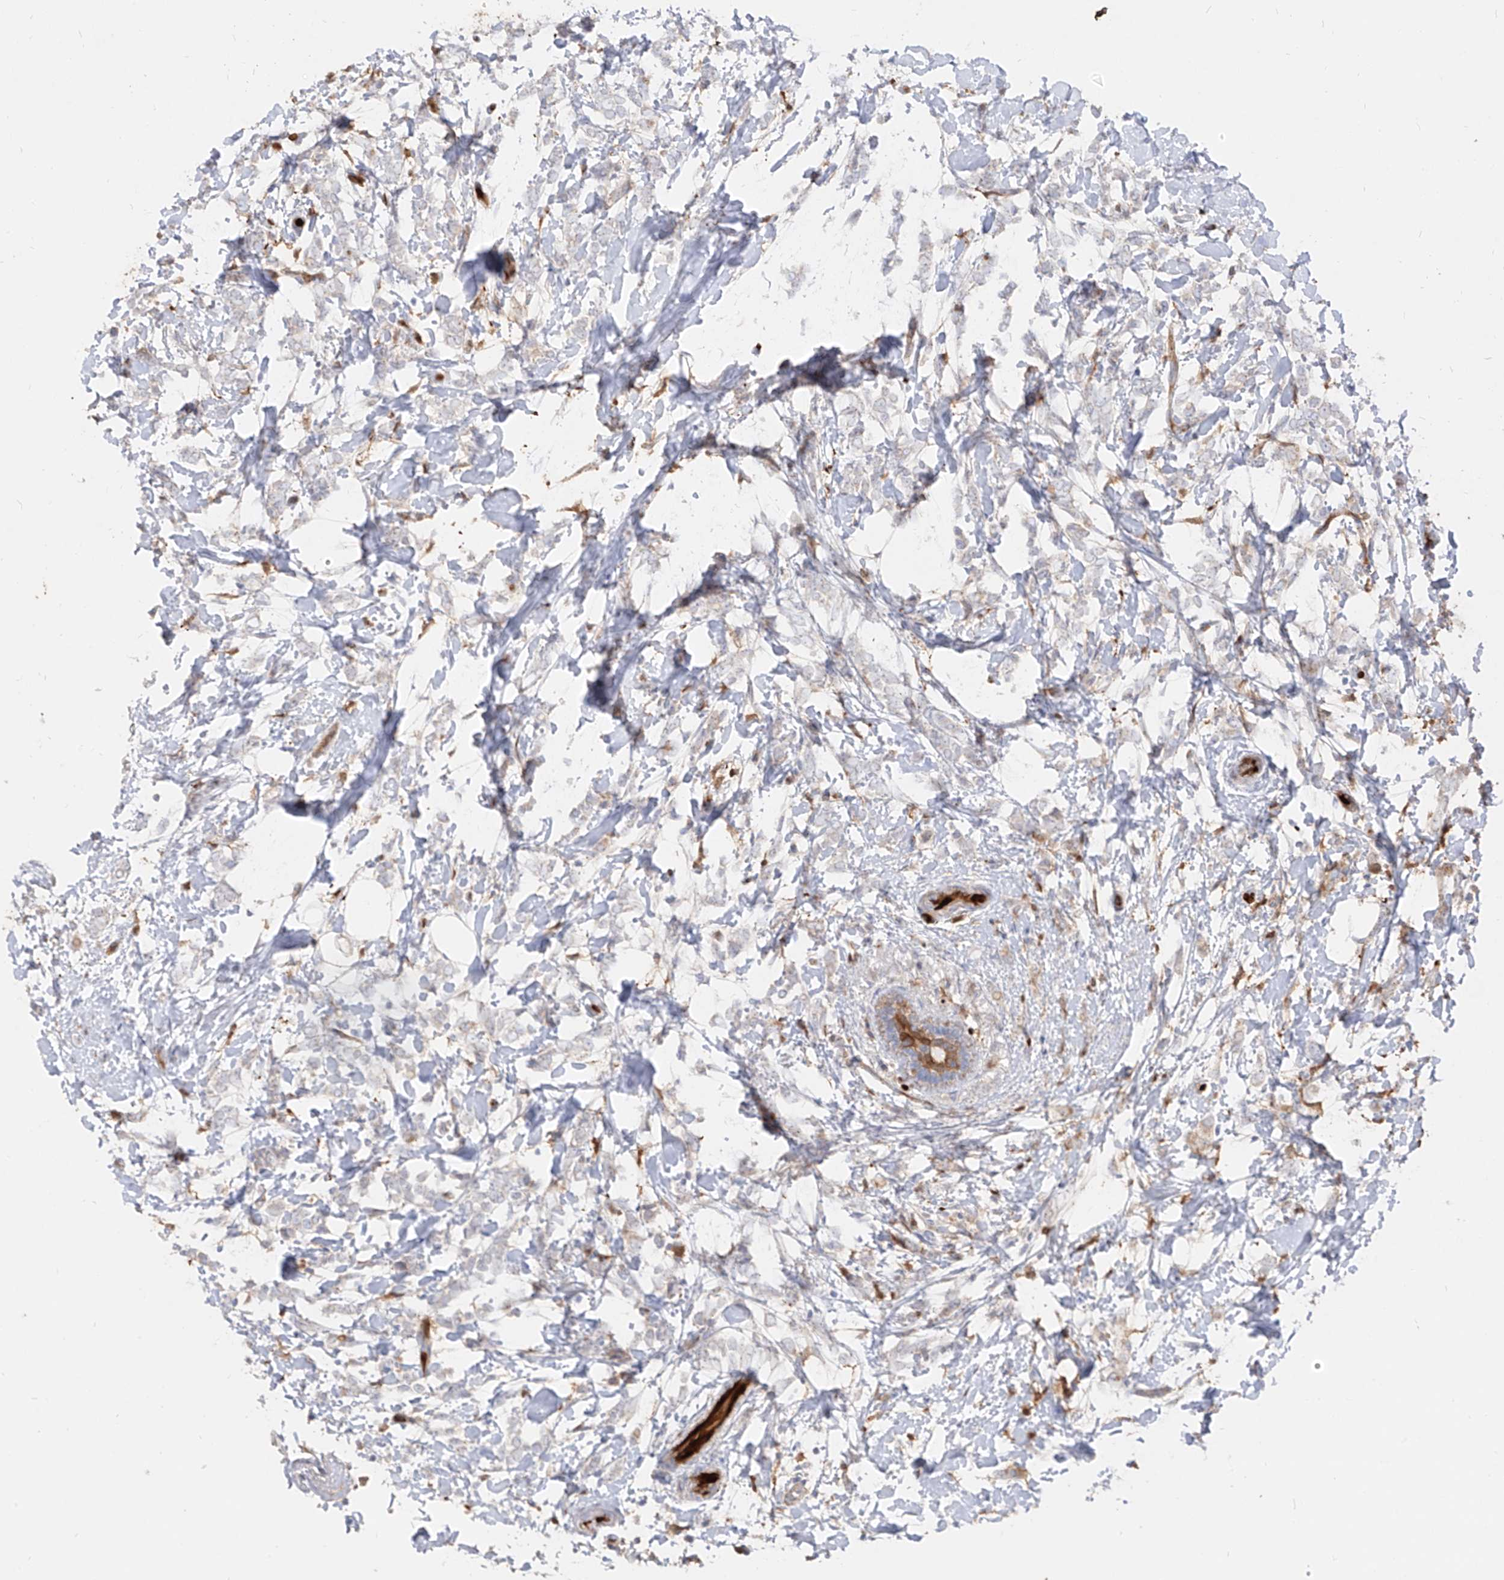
{"staining": {"intensity": "negative", "quantity": "none", "location": "none"}, "tissue": "breast cancer", "cell_type": "Tumor cells", "image_type": "cancer", "snomed": [{"axis": "morphology", "description": "Normal tissue, NOS"}, {"axis": "morphology", "description": "Lobular carcinoma"}, {"axis": "topography", "description": "Breast"}], "caption": "The histopathology image demonstrates no staining of tumor cells in breast cancer.", "gene": "KYNU", "patient": {"sex": "female", "age": 47}}